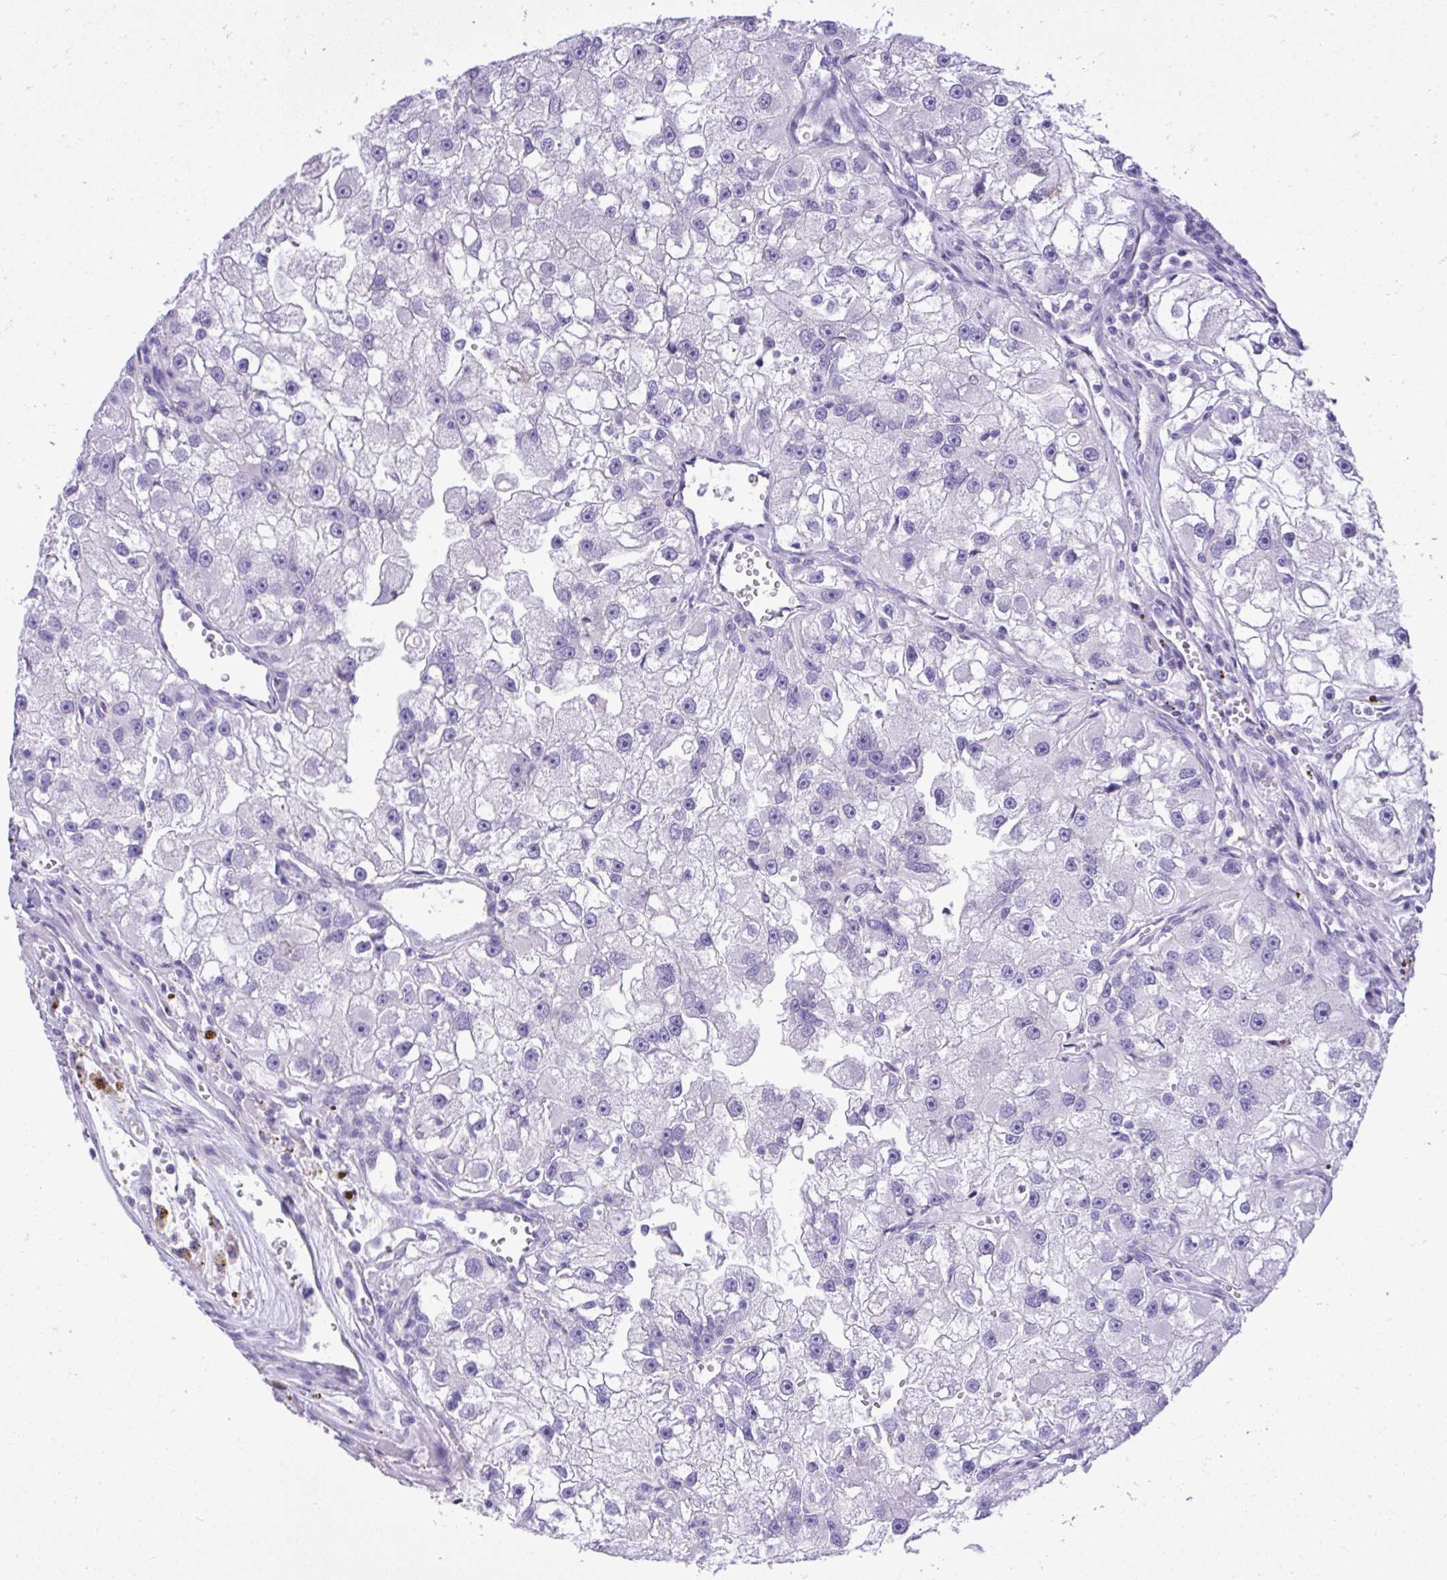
{"staining": {"intensity": "negative", "quantity": "none", "location": "none"}, "tissue": "renal cancer", "cell_type": "Tumor cells", "image_type": "cancer", "snomed": [{"axis": "morphology", "description": "Adenocarcinoma, NOS"}, {"axis": "topography", "description": "Kidney"}], "caption": "Protein analysis of renal cancer displays no significant positivity in tumor cells.", "gene": "ST6GALNAC3", "patient": {"sex": "male", "age": 63}}